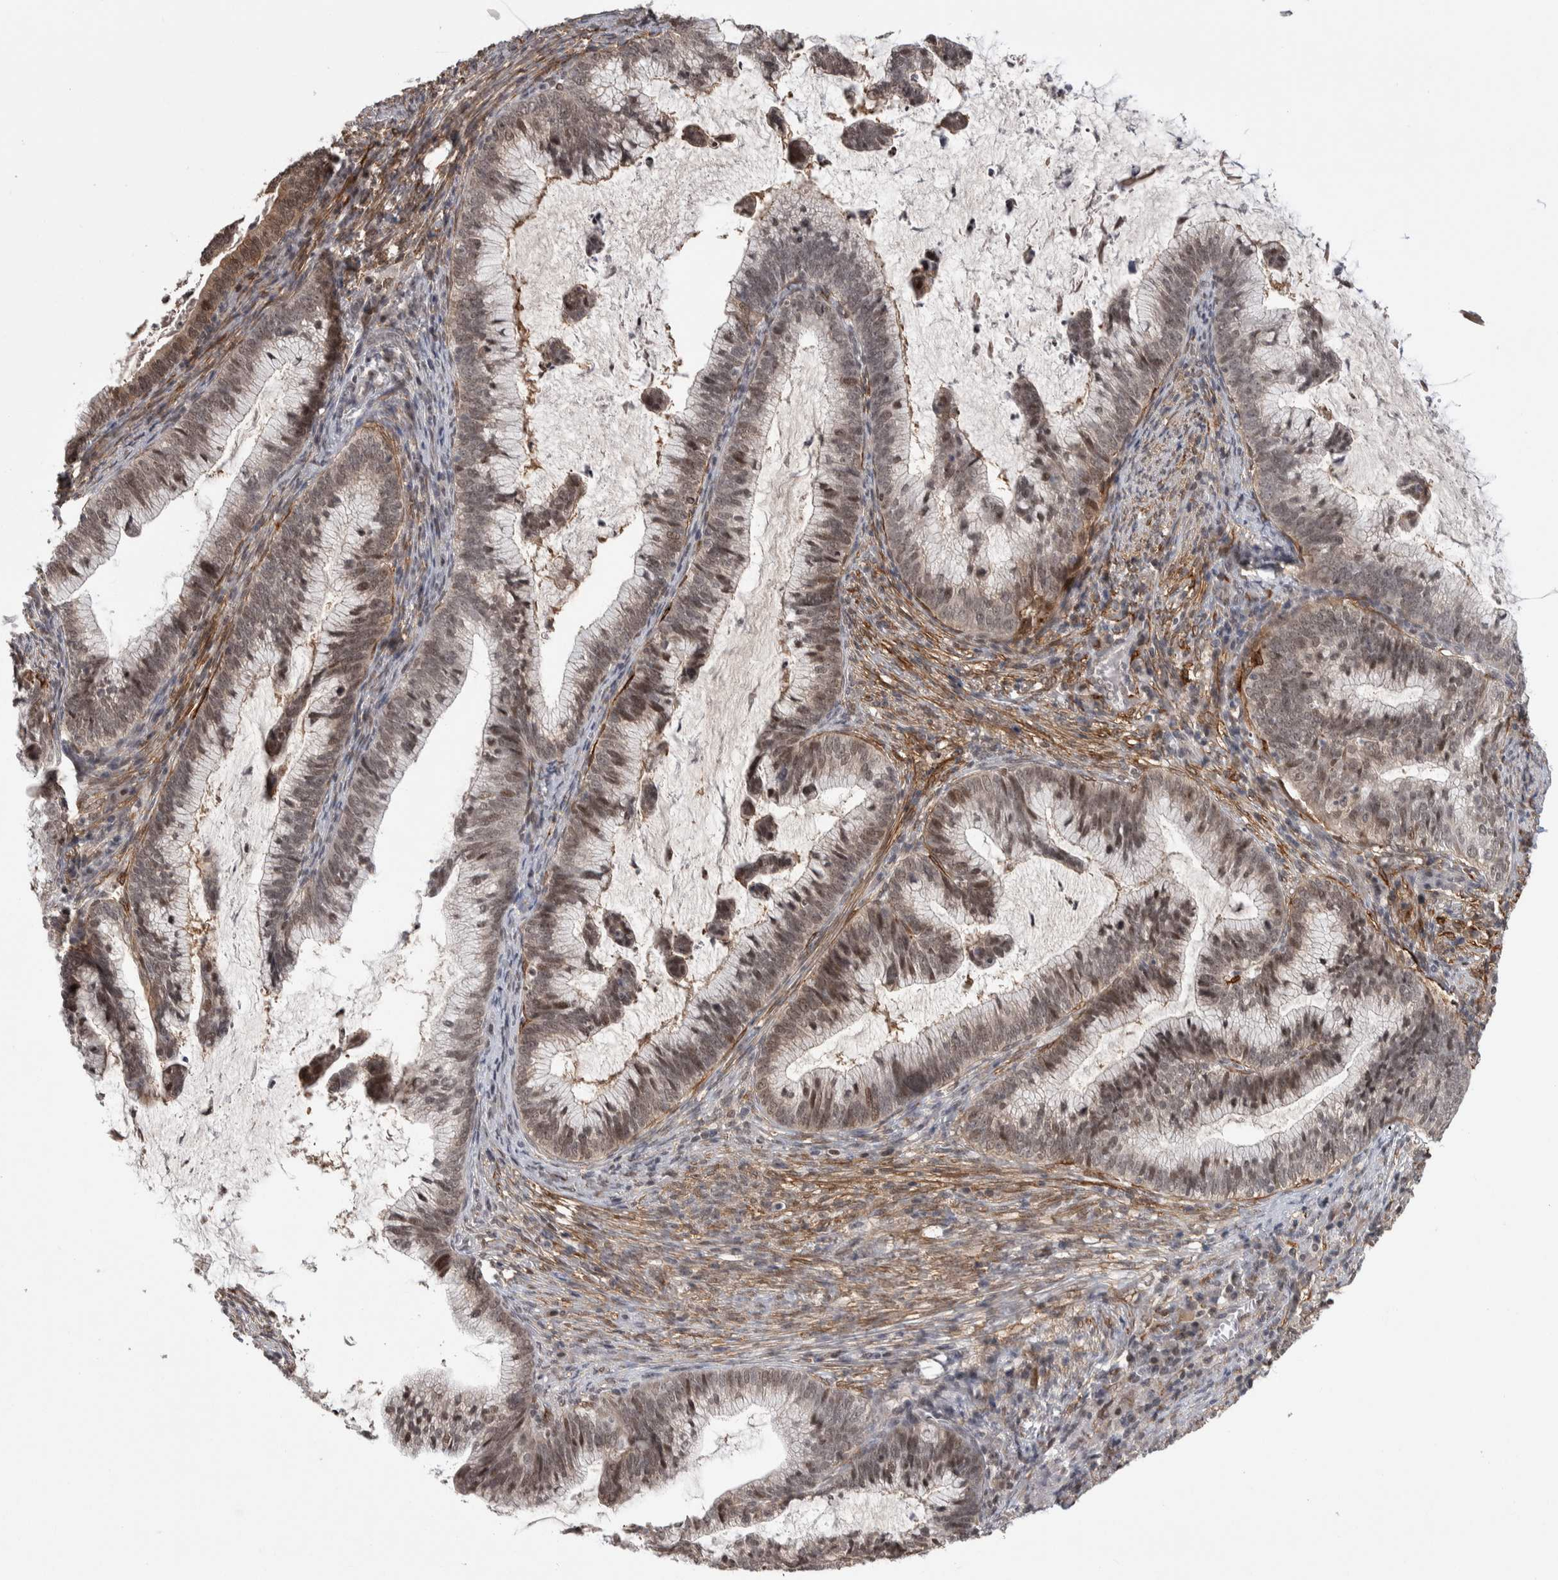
{"staining": {"intensity": "weak", "quantity": "25%-75%", "location": "cytoplasmic/membranous,nuclear"}, "tissue": "cervical cancer", "cell_type": "Tumor cells", "image_type": "cancer", "snomed": [{"axis": "morphology", "description": "Adenocarcinoma, NOS"}, {"axis": "topography", "description": "Cervix"}], "caption": "Immunohistochemical staining of human cervical cancer reveals weak cytoplasmic/membranous and nuclear protein positivity in approximately 25%-75% of tumor cells. The protein of interest is shown in brown color, while the nuclei are stained blue.", "gene": "ZSCAN21", "patient": {"sex": "female", "age": 36}}